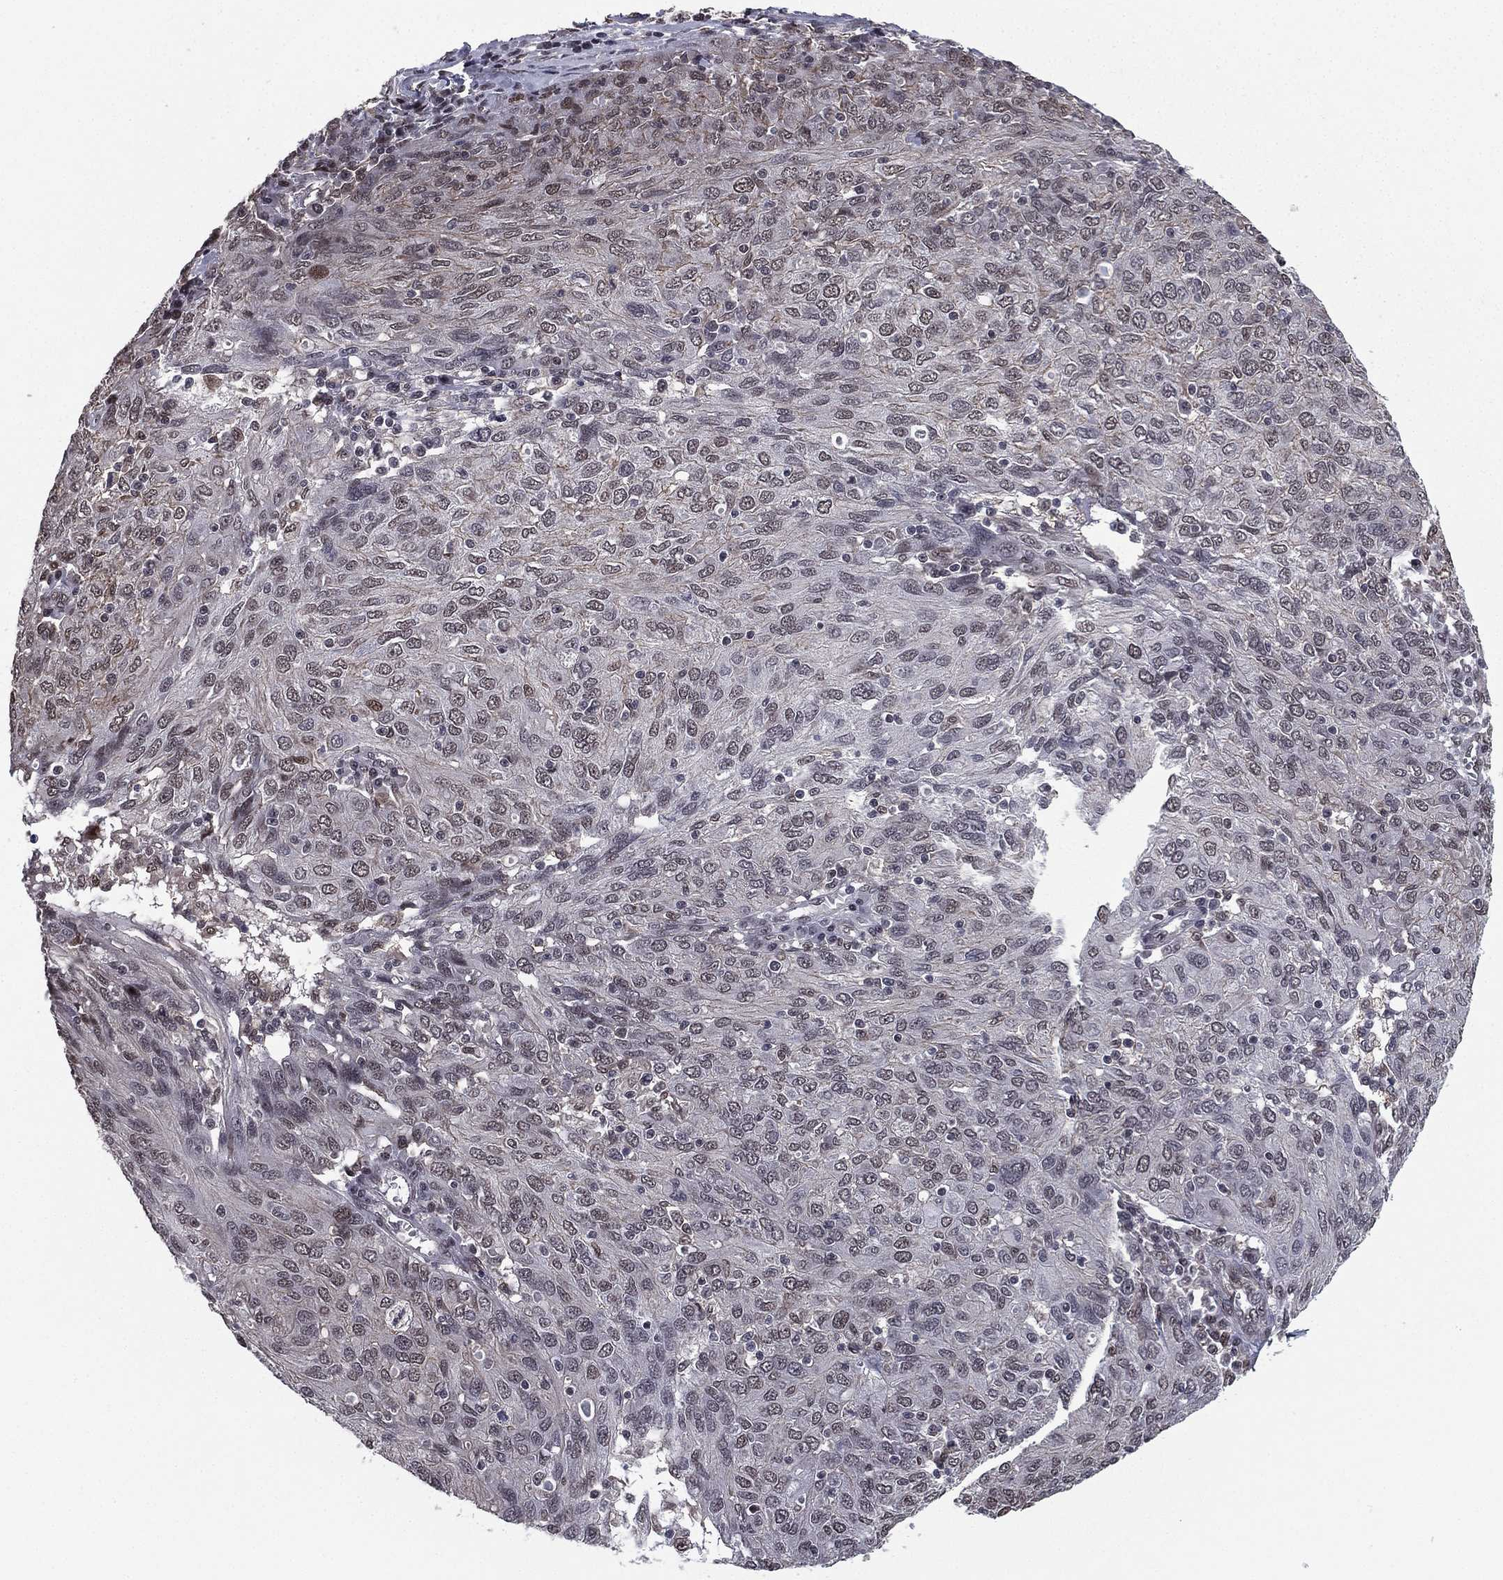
{"staining": {"intensity": "negative", "quantity": "none", "location": "none"}, "tissue": "ovarian cancer", "cell_type": "Tumor cells", "image_type": "cancer", "snomed": [{"axis": "morphology", "description": "Carcinoma, endometroid"}, {"axis": "topography", "description": "Ovary"}], "caption": "Immunohistochemistry micrograph of neoplastic tissue: human ovarian endometroid carcinoma stained with DAB shows no significant protein staining in tumor cells.", "gene": "RARB", "patient": {"sex": "female", "age": 50}}